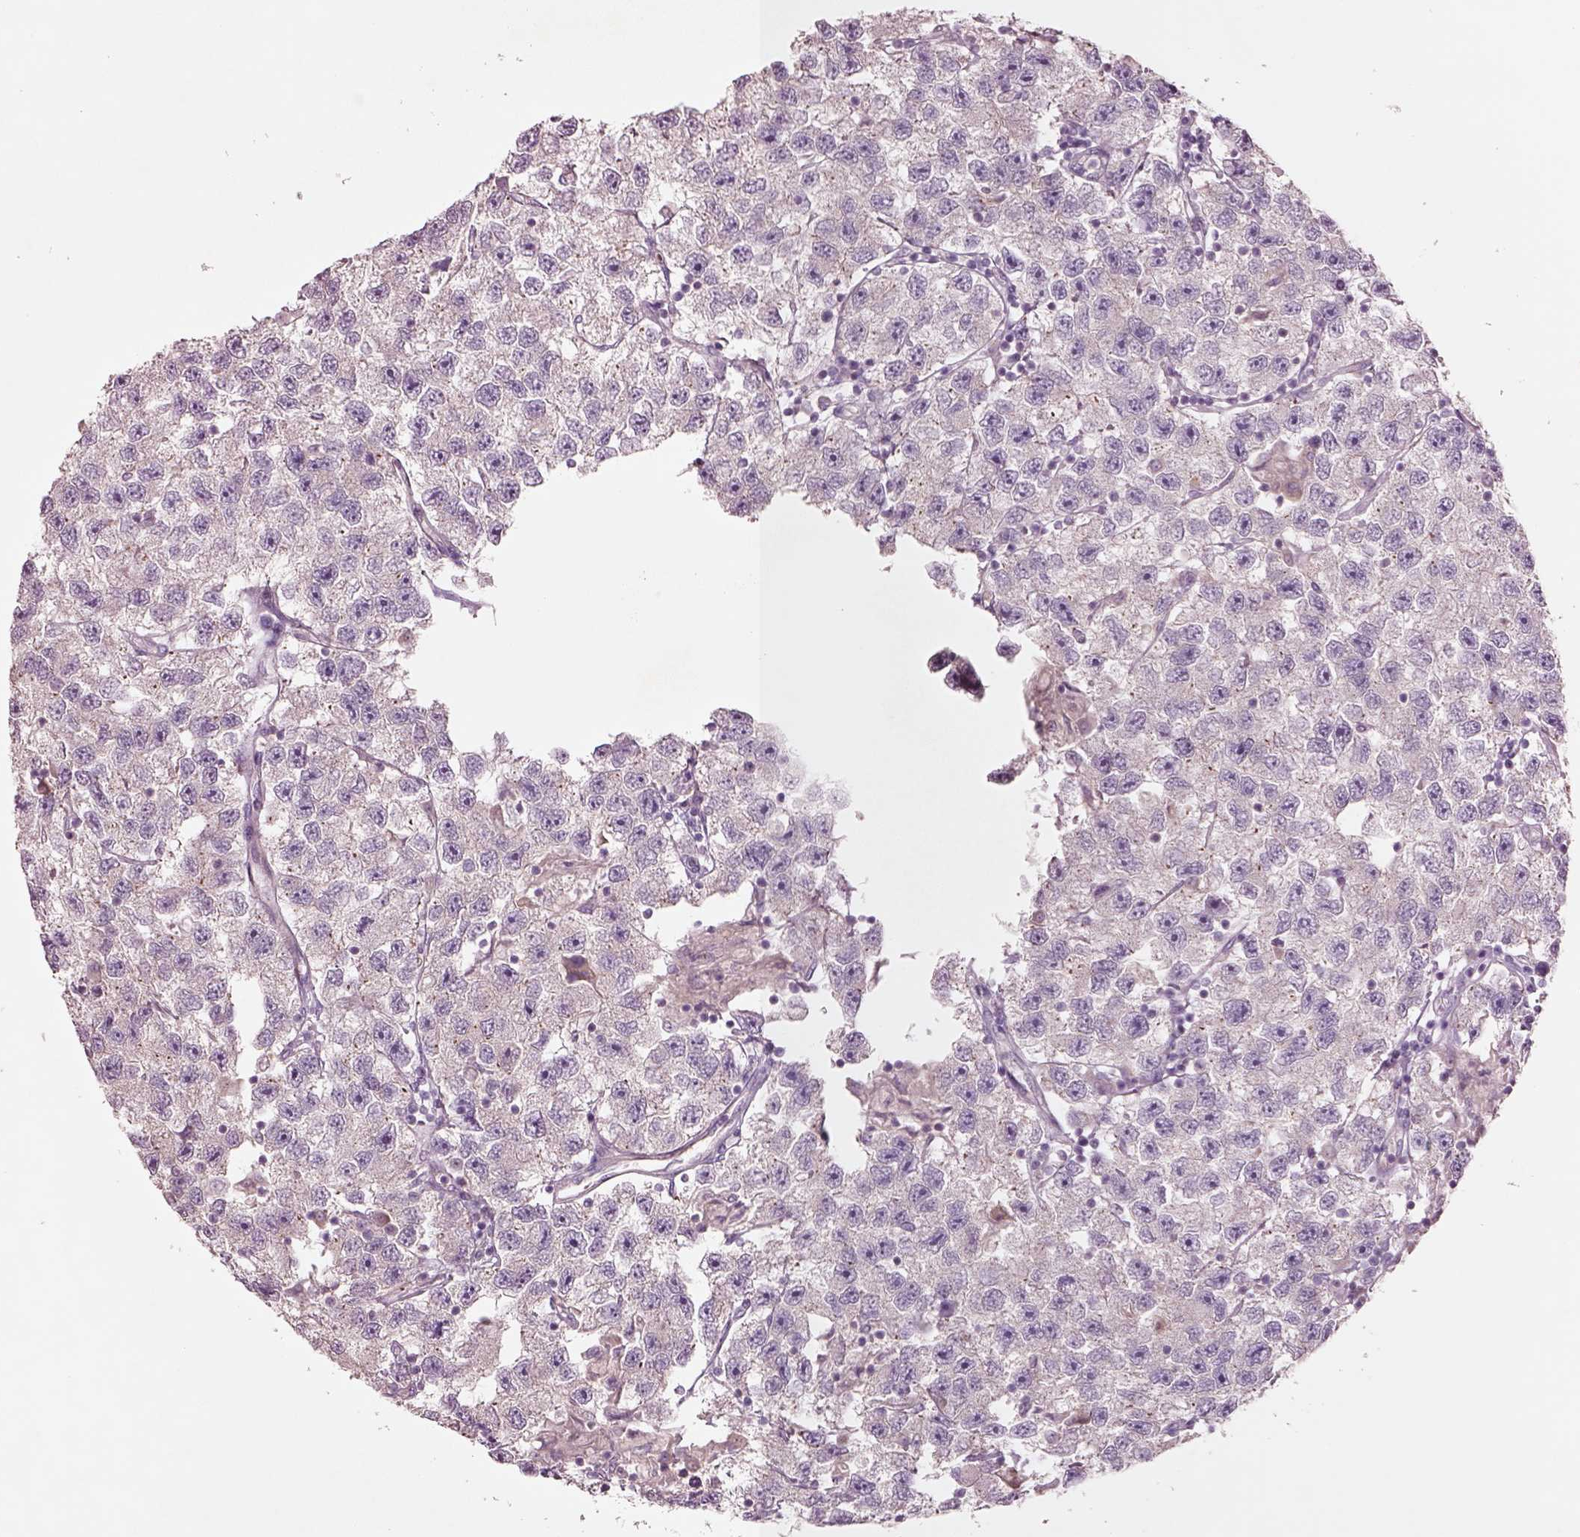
{"staining": {"intensity": "negative", "quantity": "none", "location": "none"}, "tissue": "testis cancer", "cell_type": "Tumor cells", "image_type": "cancer", "snomed": [{"axis": "morphology", "description": "Seminoma, NOS"}, {"axis": "topography", "description": "Testis"}], "caption": "The photomicrograph displays no staining of tumor cells in testis cancer (seminoma).", "gene": "DUOXA2", "patient": {"sex": "male", "age": 26}}